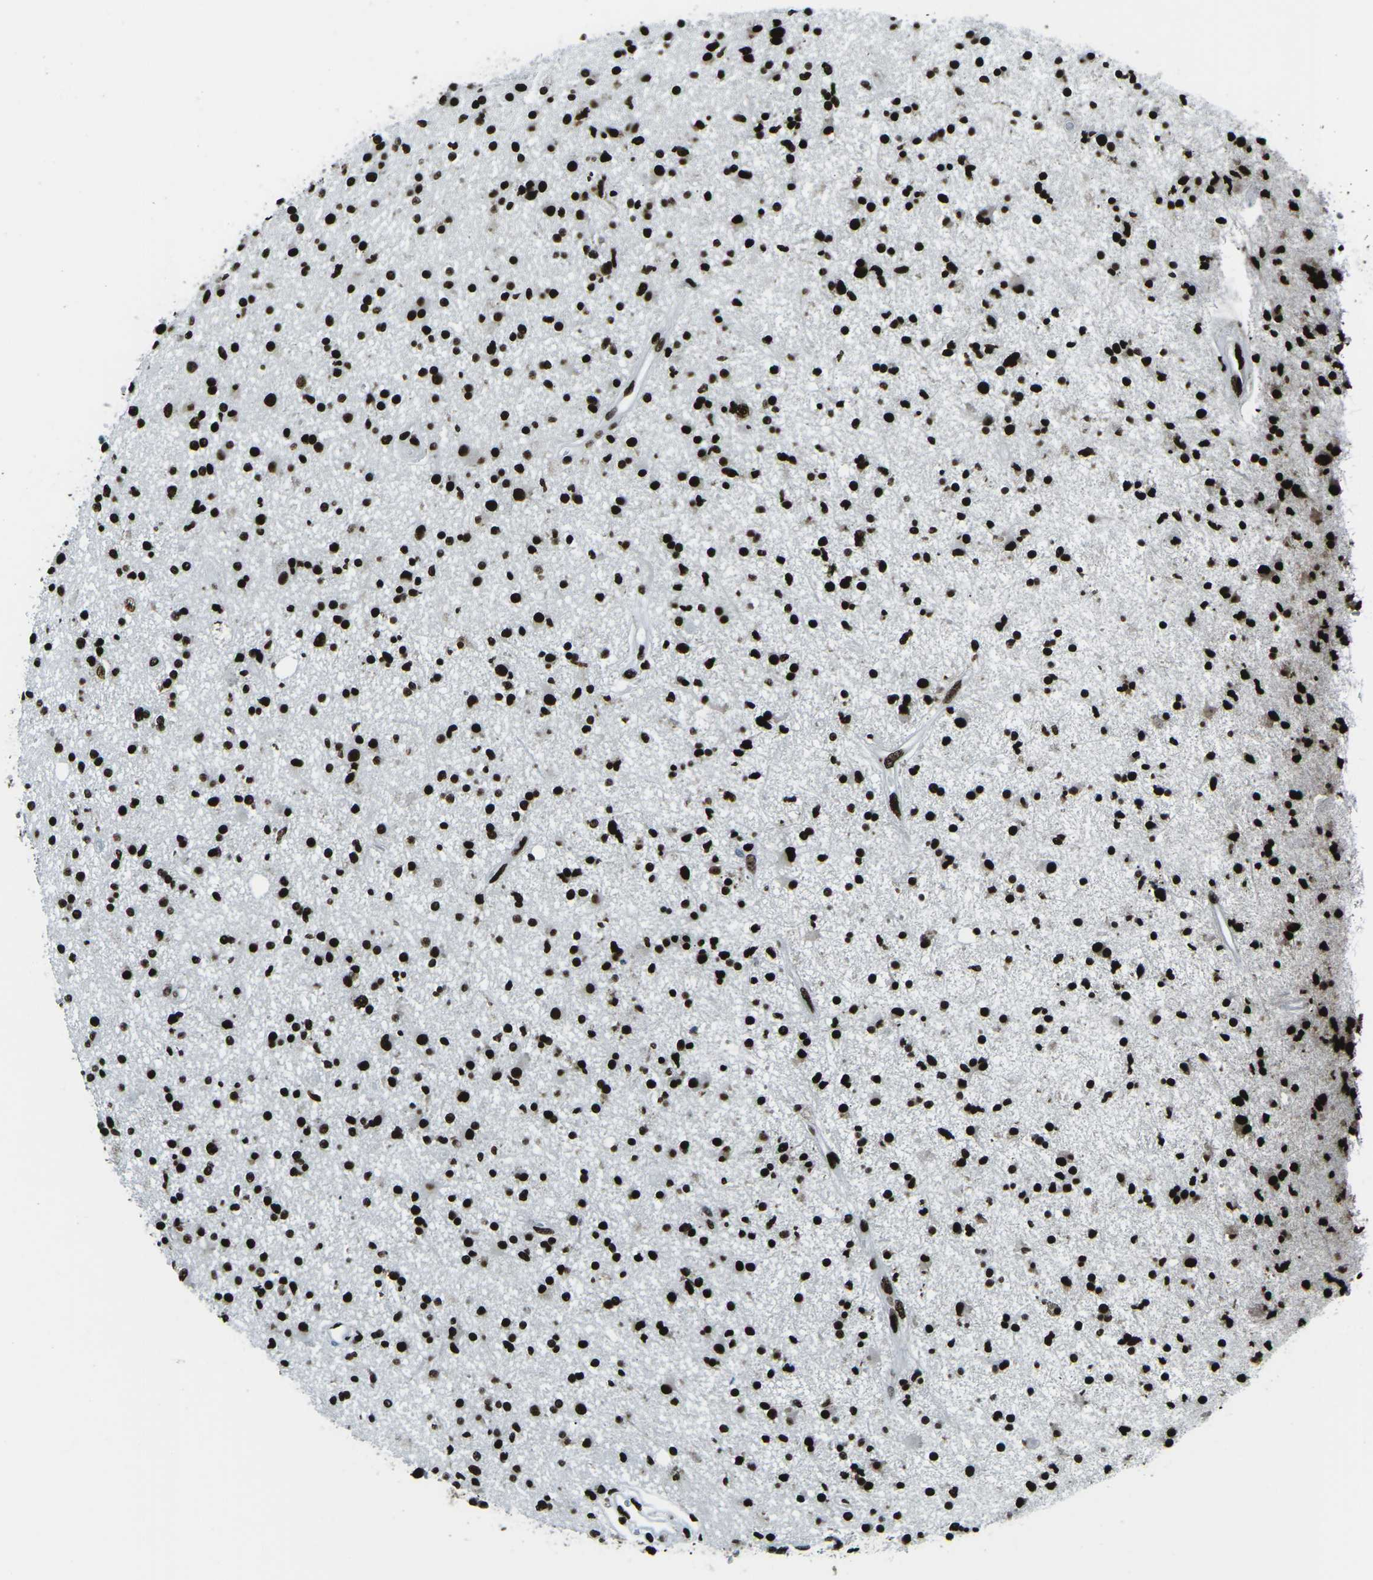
{"staining": {"intensity": "strong", "quantity": ">75%", "location": "nuclear"}, "tissue": "glioma", "cell_type": "Tumor cells", "image_type": "cancer", "snomed": [{"axis": "morphology", "description": "Glioma, malignant, High grade"}, {"axis": "topography", "description": "Brain"}], "caption": "Immunohistochemistry (DAB (3,3'-diaminobenzidine)) staining of human glioma shows strong nuclear protein staining in about >75% of tumor cells.", "gene": "HNRNPL", "patient": {"sex": "male", "age": 33}}